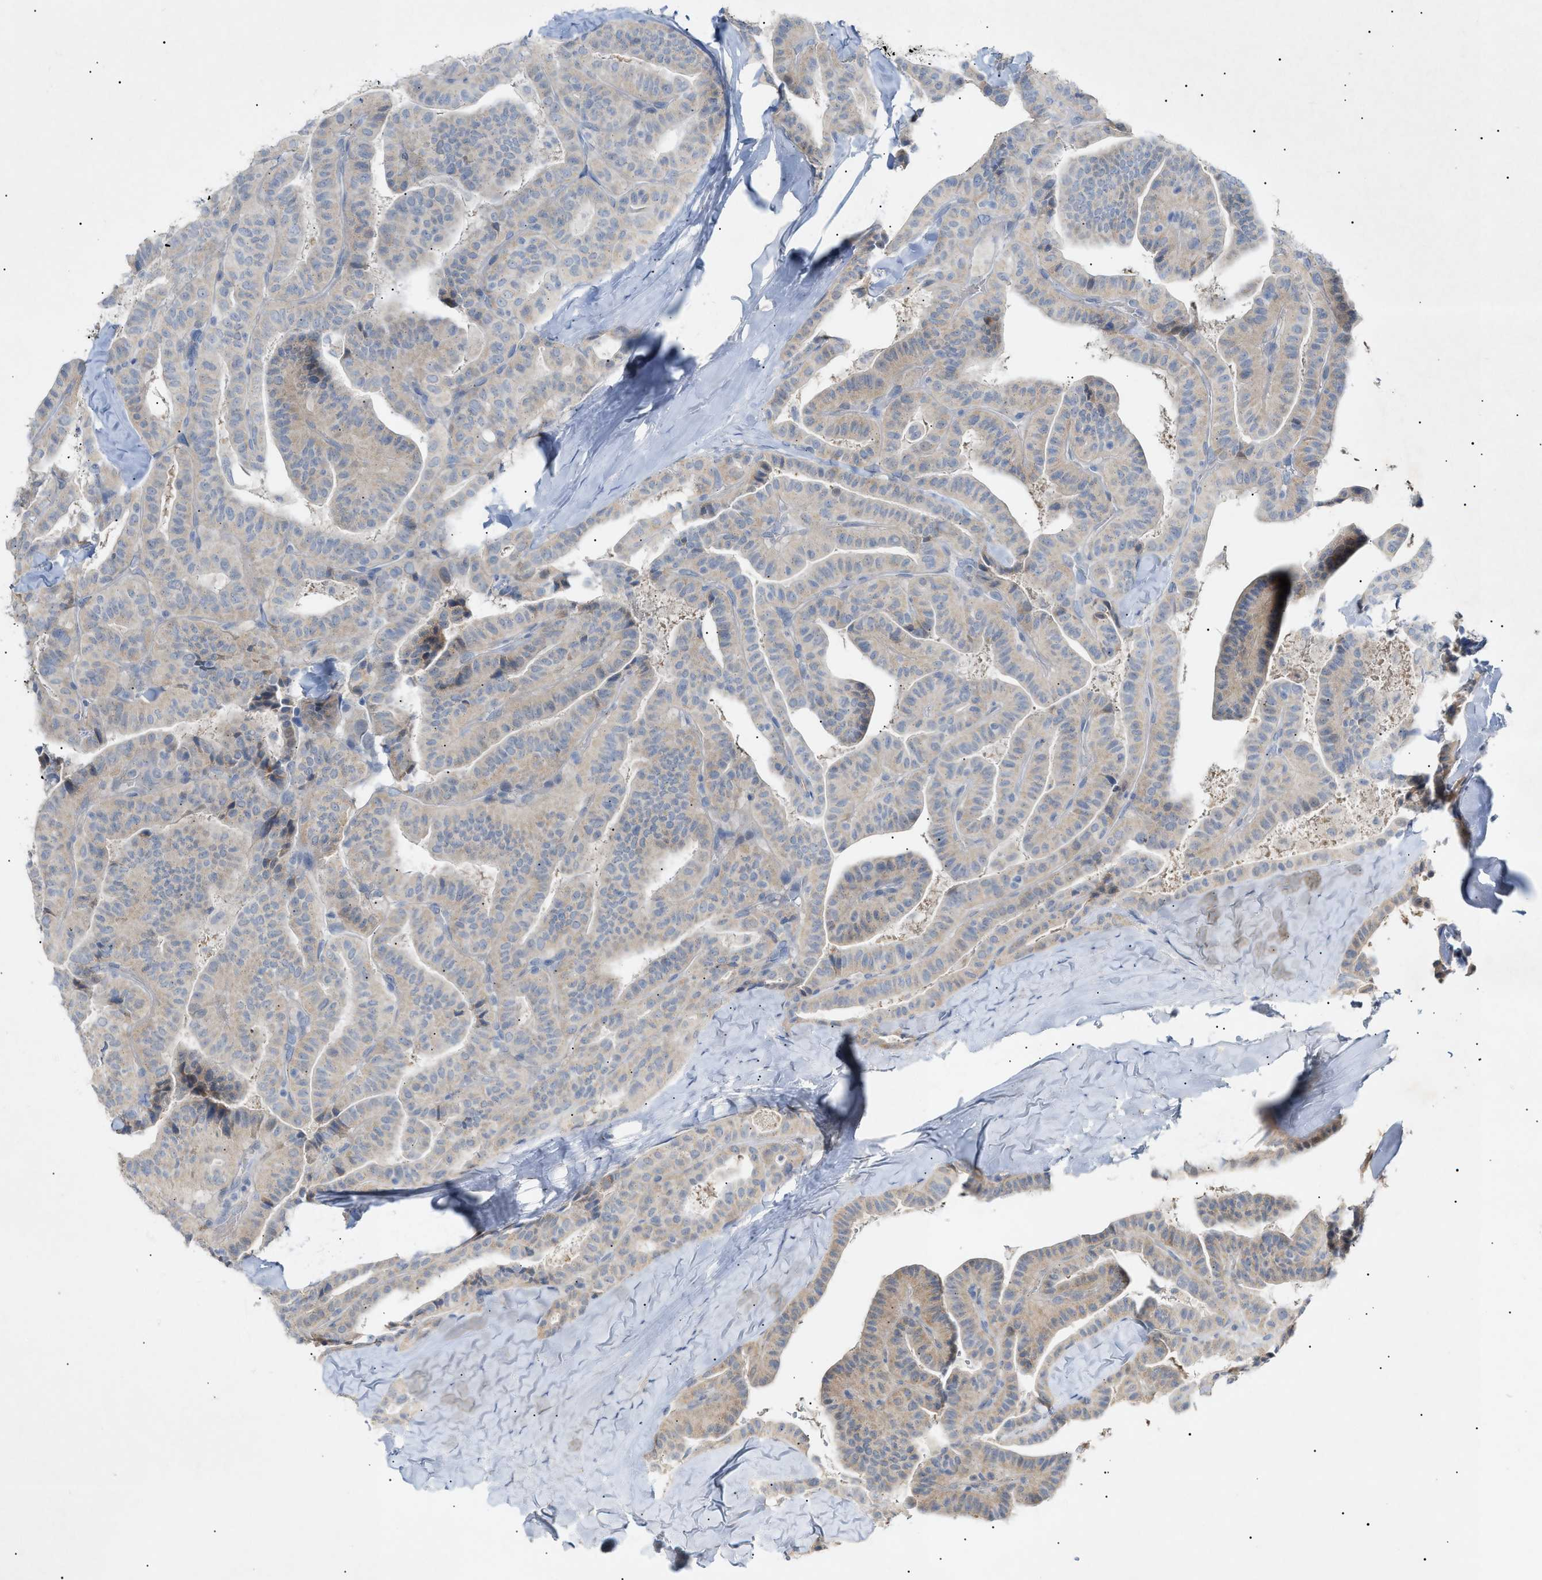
{"staining": {"intensity": "weak", "quantity": "25%-75%", "location": "cytoplasmic/membranous"}, "tissue": "thyroid cancer", "cell_type": "Tumor cells", "image_type": "cancer", "snomed": [{"axis": "morphology", "description": "Papillary adenocarcinoma, NOS"}, {"axis": "topography", "description": "Thyroid gland"}], "caption": "Tumor cells reveal weak cytoplasmic/membranous staining in about 25%-75% of cells in thyroid cancer.", "gene": "SLC25A31", "patient": {"sex": "male", "age": 77}}